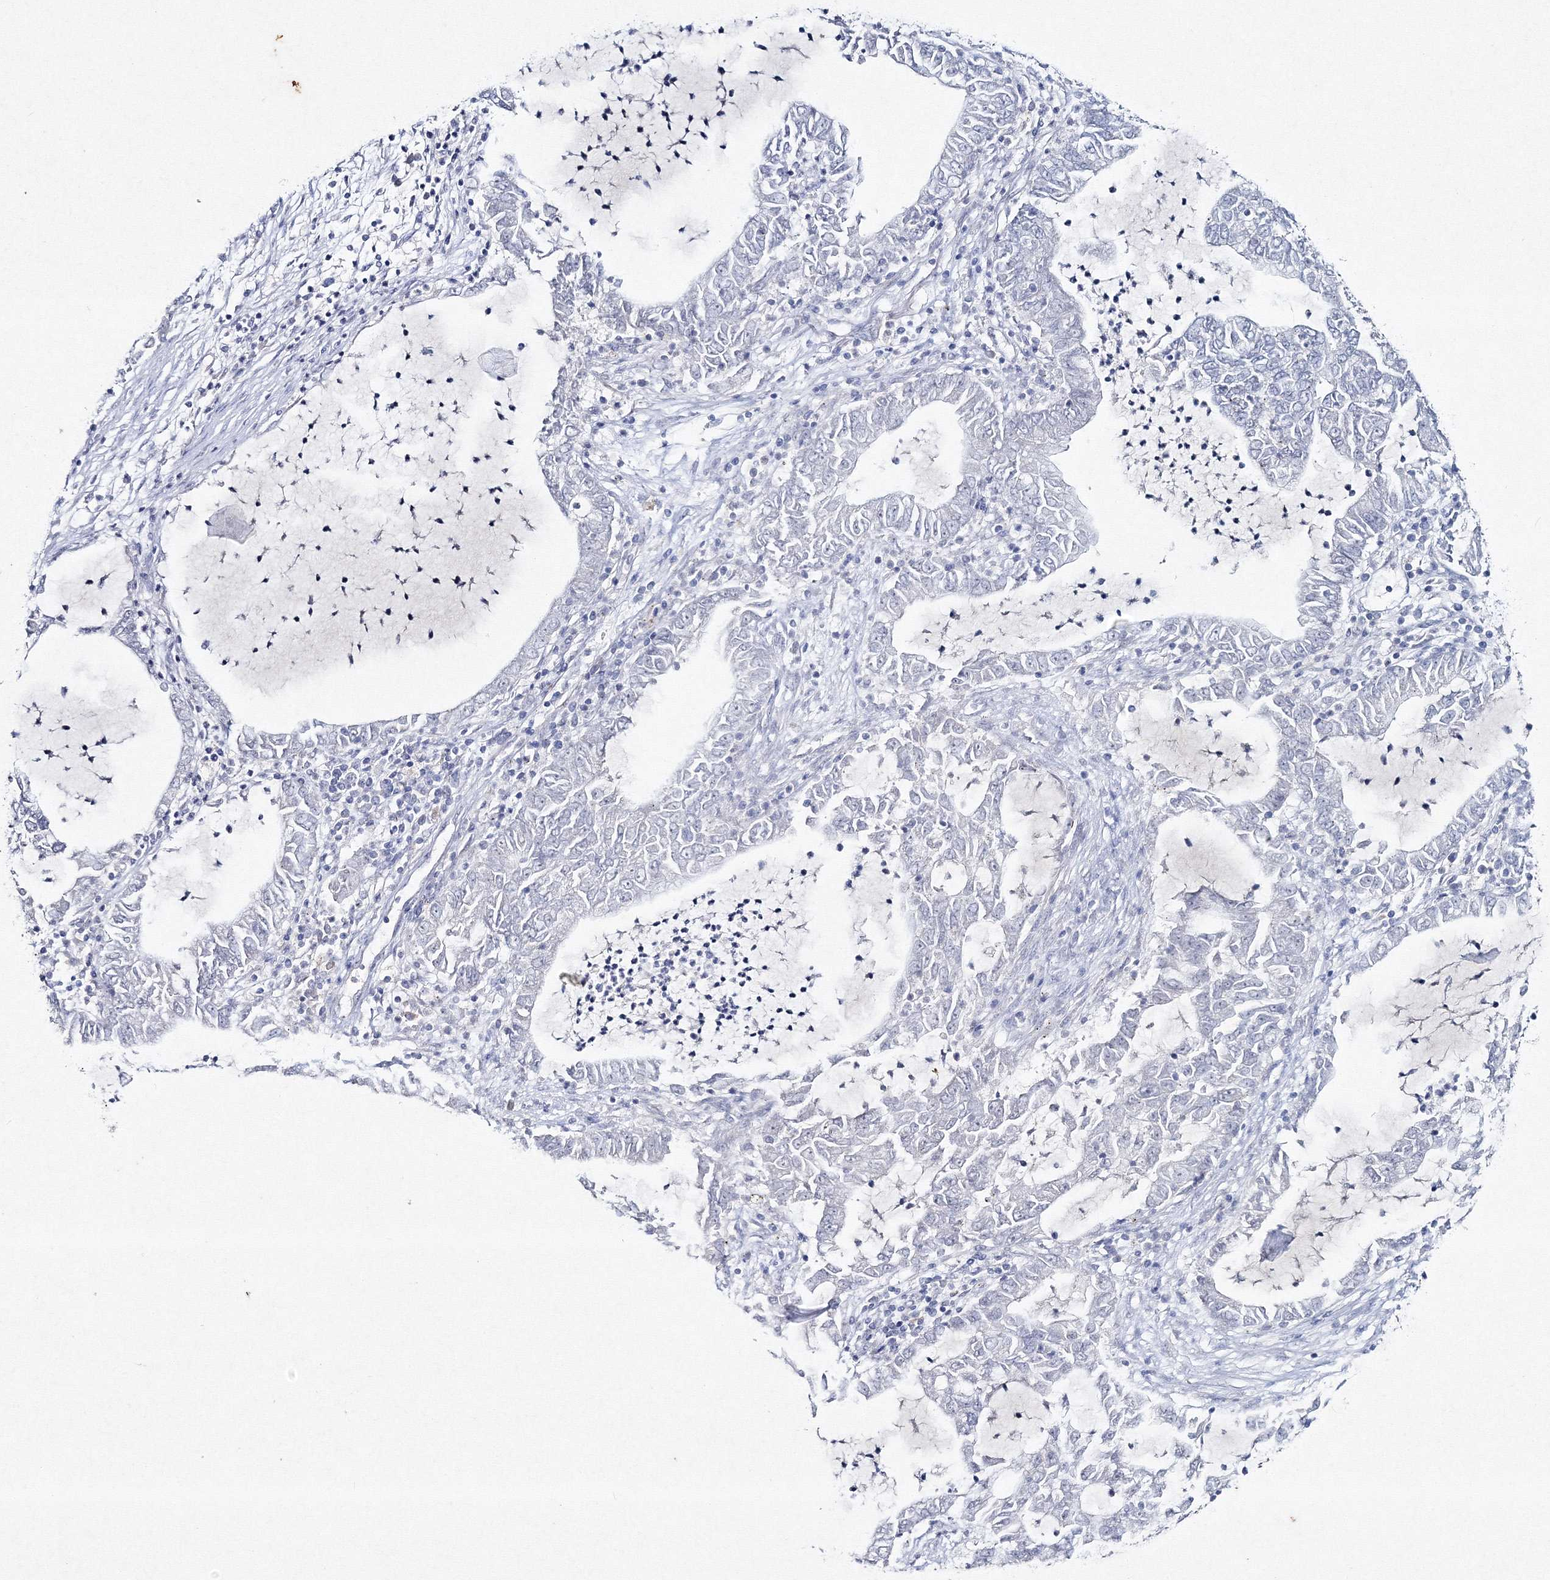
{"staining": {"intensity": "negative", "quantity": "none", "location": "none"}, "tissue": "lung cancer", "cell_type": "Tumor cells", "image_type": "cancer", "snomed": [{"axis": "morphology", "description": "Adenocarcinoma, NOS"}, {"axis": "topography", "description": "Lung"}], "caption": "Adenocarcinoma (lung) was stained to show a protein in brown. There is no significant expression in tumor cells. (Brightfield microscopy of DAB (3,3'-diaminobenzidine) IHC at high magnification).", "gene": "GCKR", "patient": {"sex": "female", "age": 51}}